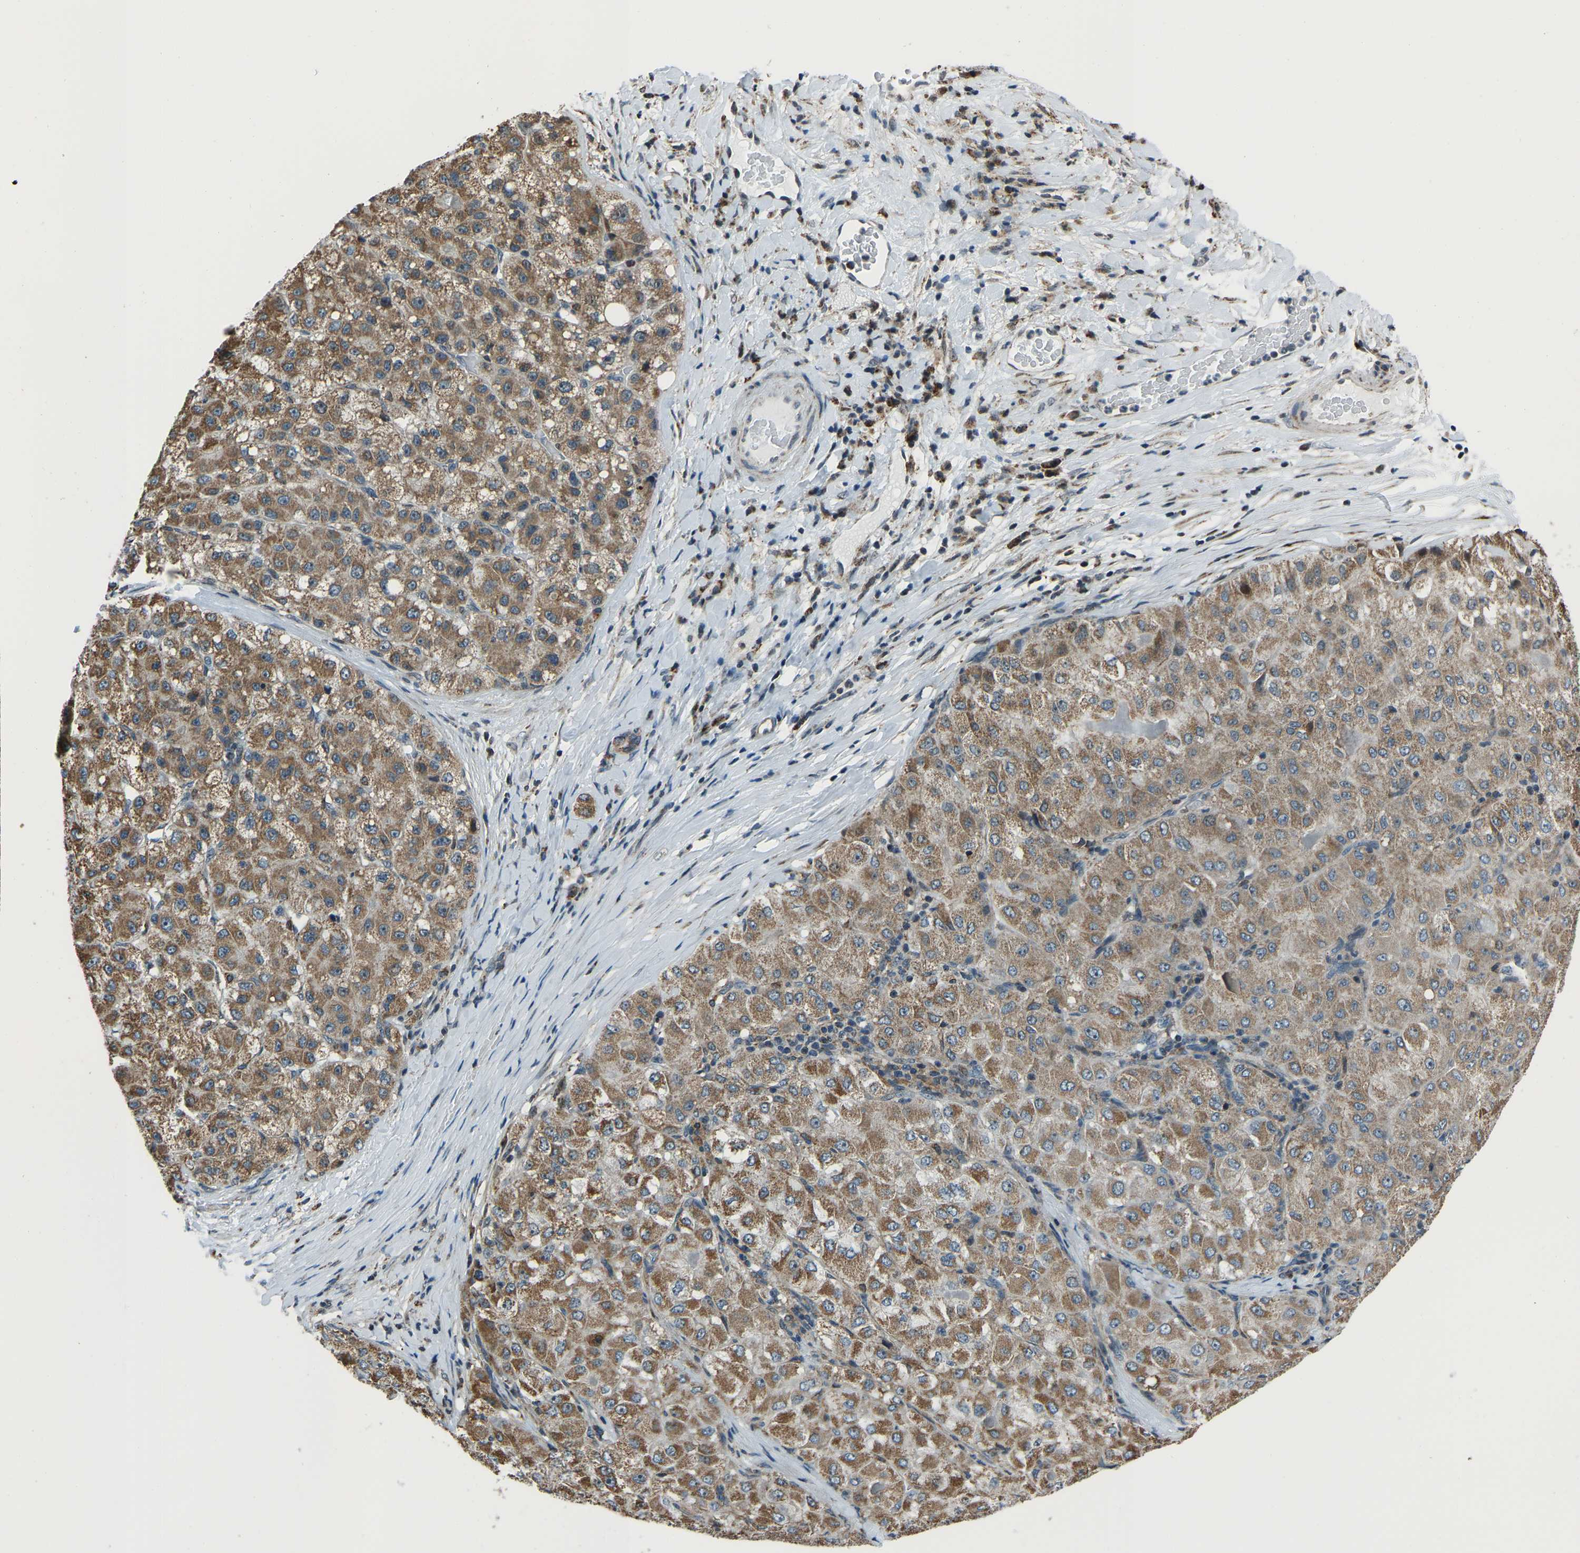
{"staining": {"intensity": "moderate", "quantity": ">75%", "location": "cytoplasmic/membranous"}, "tissue": "liver cancer", "cell_type": "Tumor cells", "image_type": "cancer", "snomed": [{"axis": "morphology", "description": "Carcinoma, Hepatocellular, NOS"}, {"axis": "topography", "description": "Liver"}], "caption": "The histopathology image exhibits a brown stain indicating the presence of a protein in the cytoplasmic/membranous of tumor cells in liver cancer (hepatocellular carcinoma).", "gene": "RBM33", "patient": {"sex": "male", "age": 80}}